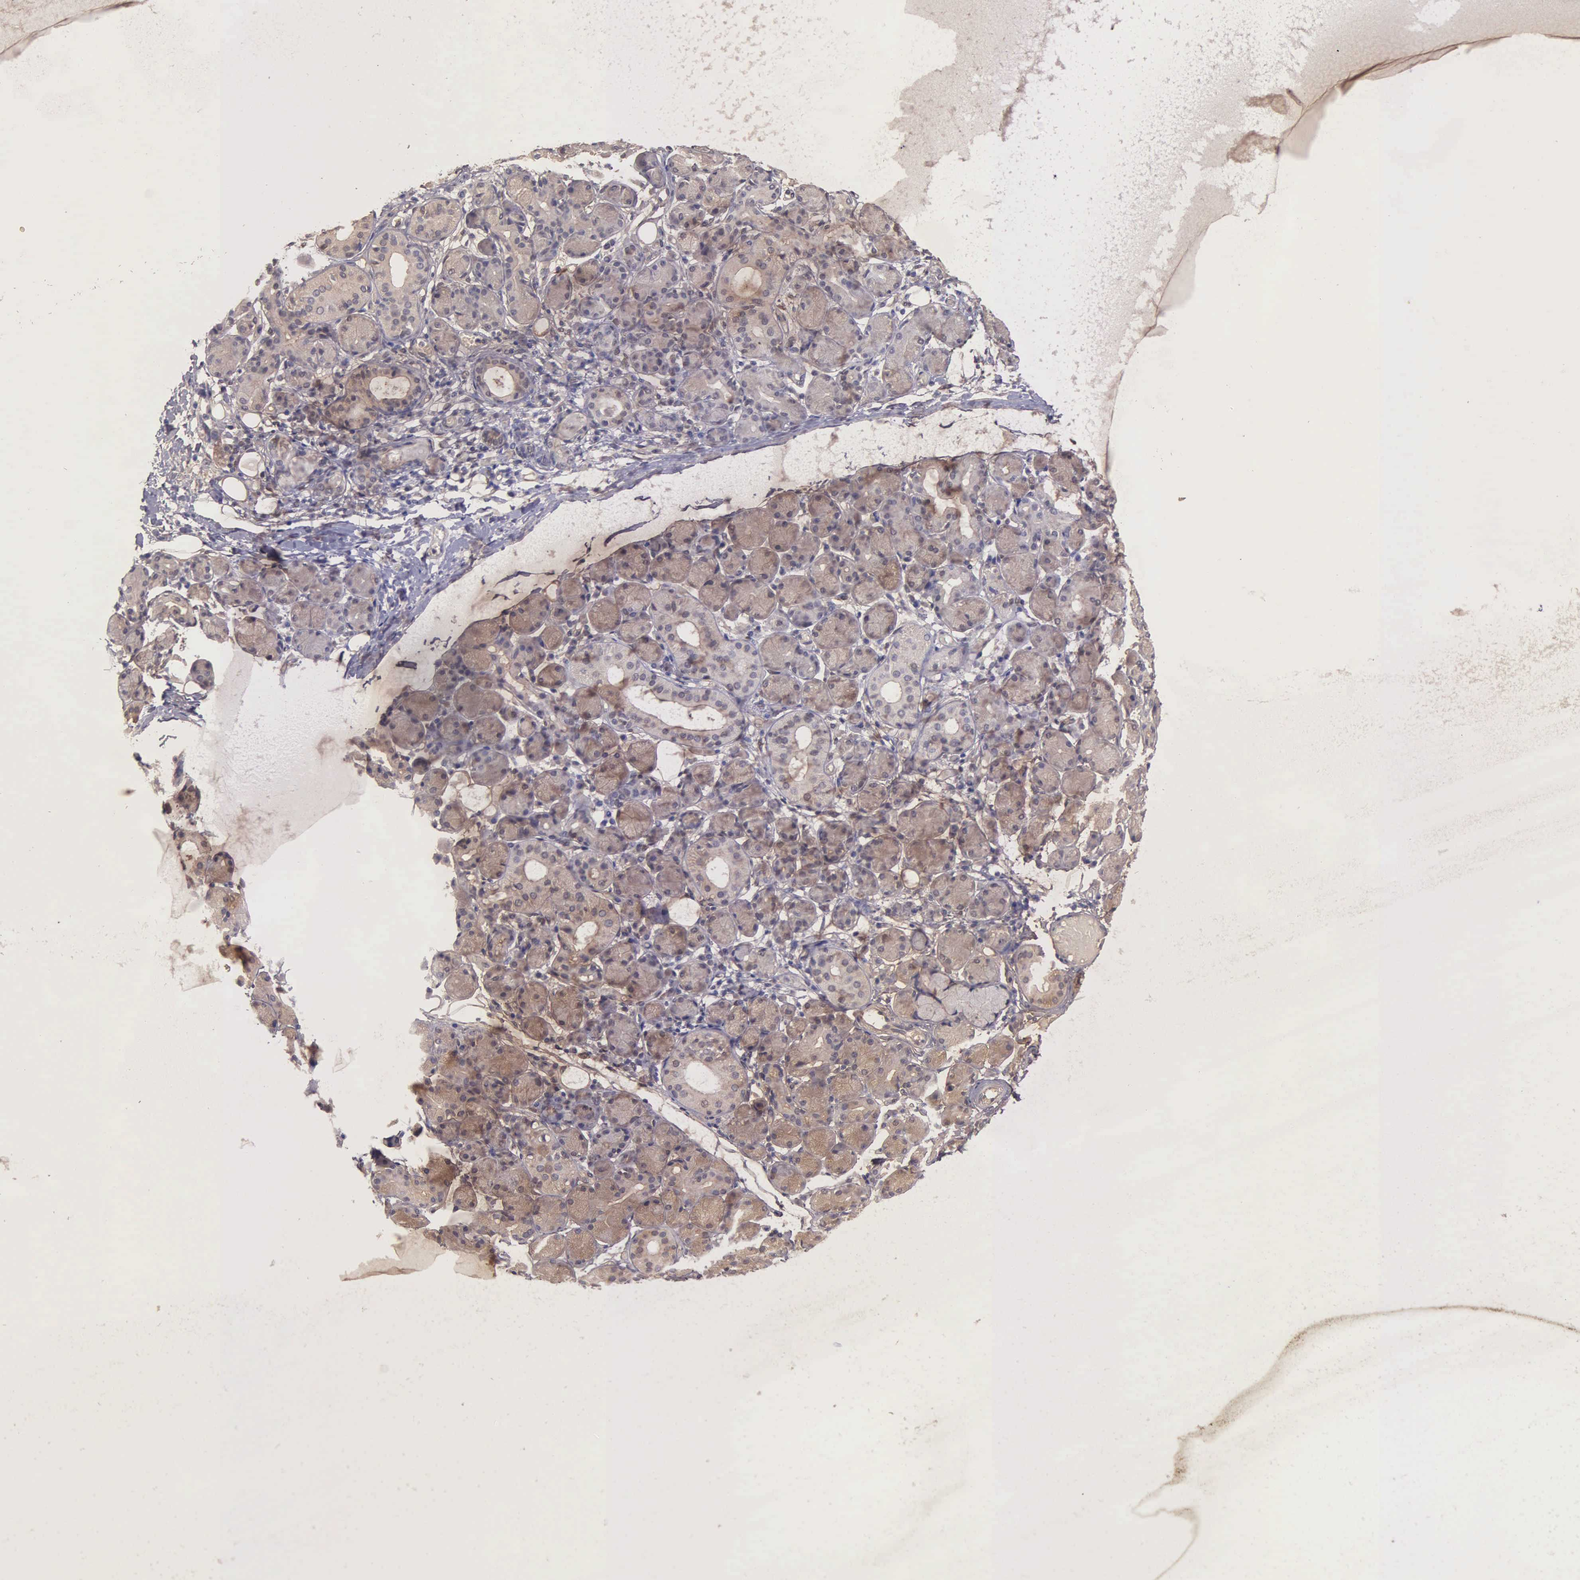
{"staining": {"intensity": "moderate", "quantity": ">75%", "location": "cytoplasmic/membranous"}, "tissue": "salivary gland", "cell_type": "Glandular cells", "image_type": "normal", "snomed": [{"axis": "morphology", "description": "Normal tissue, NOS"}, {"axis": "topography", "description": "Salivary gland"}, {"axis": "topography", "description": "Peripheral nerve tissue"}], "caption": "Immunohistochemical staining of normal human salivary gland shows moderate cytoplasmic/membranous protein staining in about >75% of glandular cells.", "gene": "GSTT2B", "patient": {"sex": "male", "age": 62}}